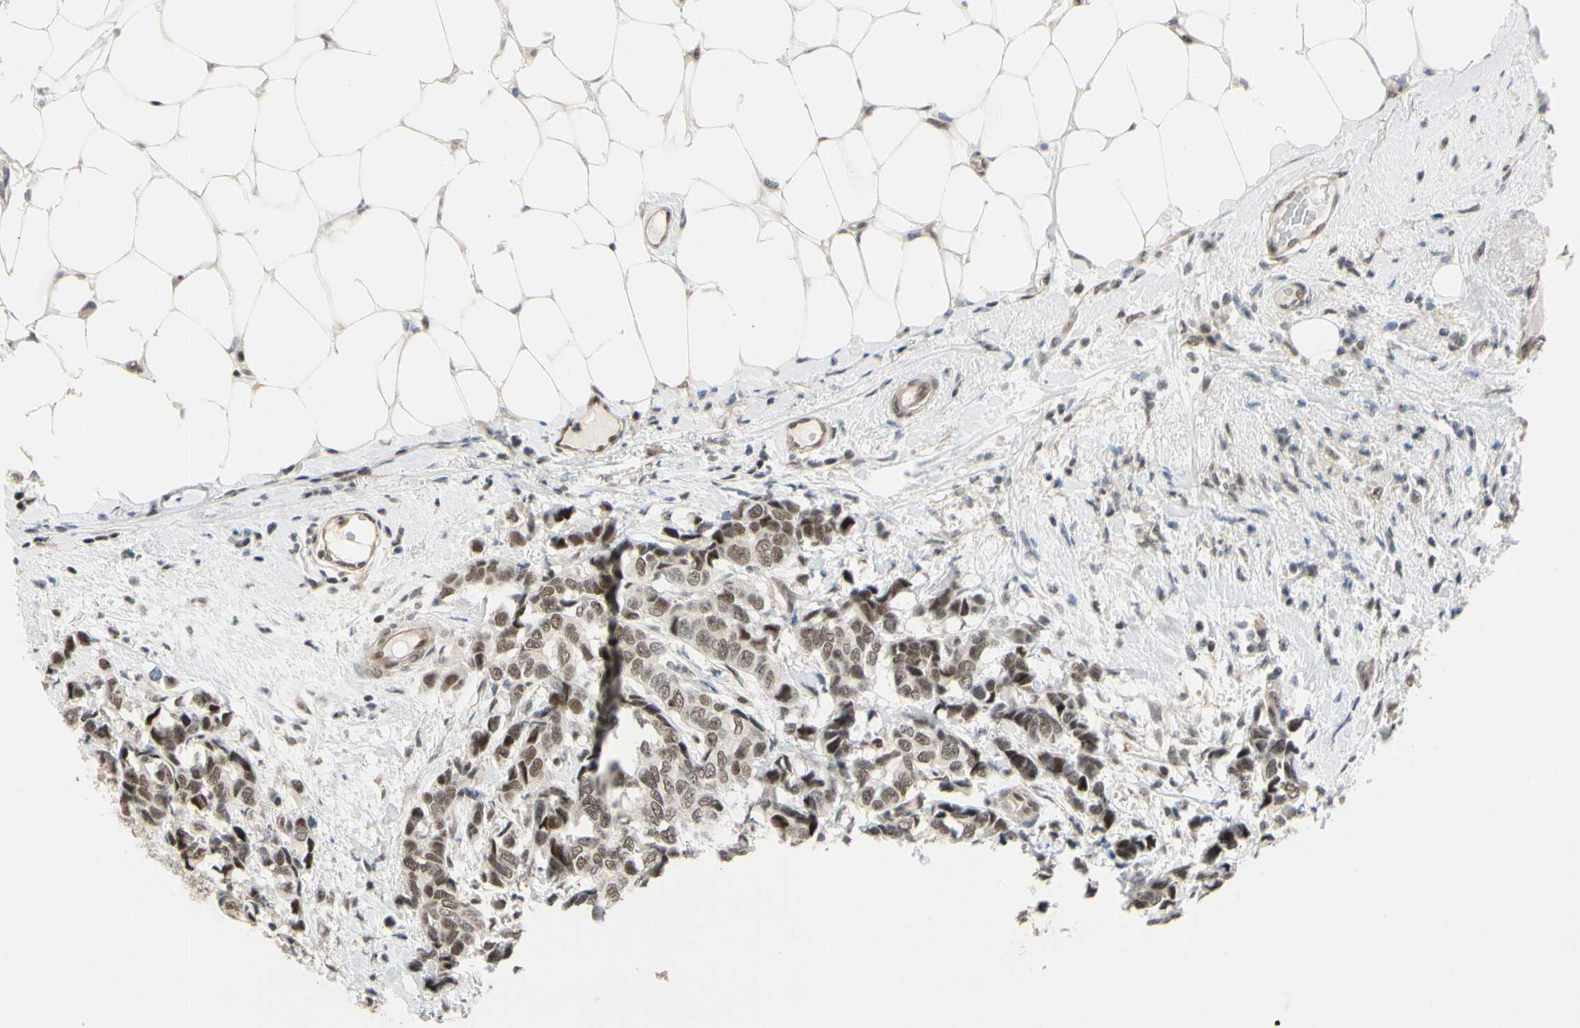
{"staining": {"intensity": "weak", "quantity": ">75%", "location": "nuclear"}, "tissue": "breast cancer", "cell_type": "Tumor cells", "image_type": "cancer", "snomed": [{"axis": "morphology", "description": "Duct carcinoma"}, {"axis": "topography", "description": "Breast"}], "caption": "Breast cancer stained with a protein marker exhibits weak staining in tumor cells.", "gene": "TAF4", "patient": {"sex": "female", "age": 87}}